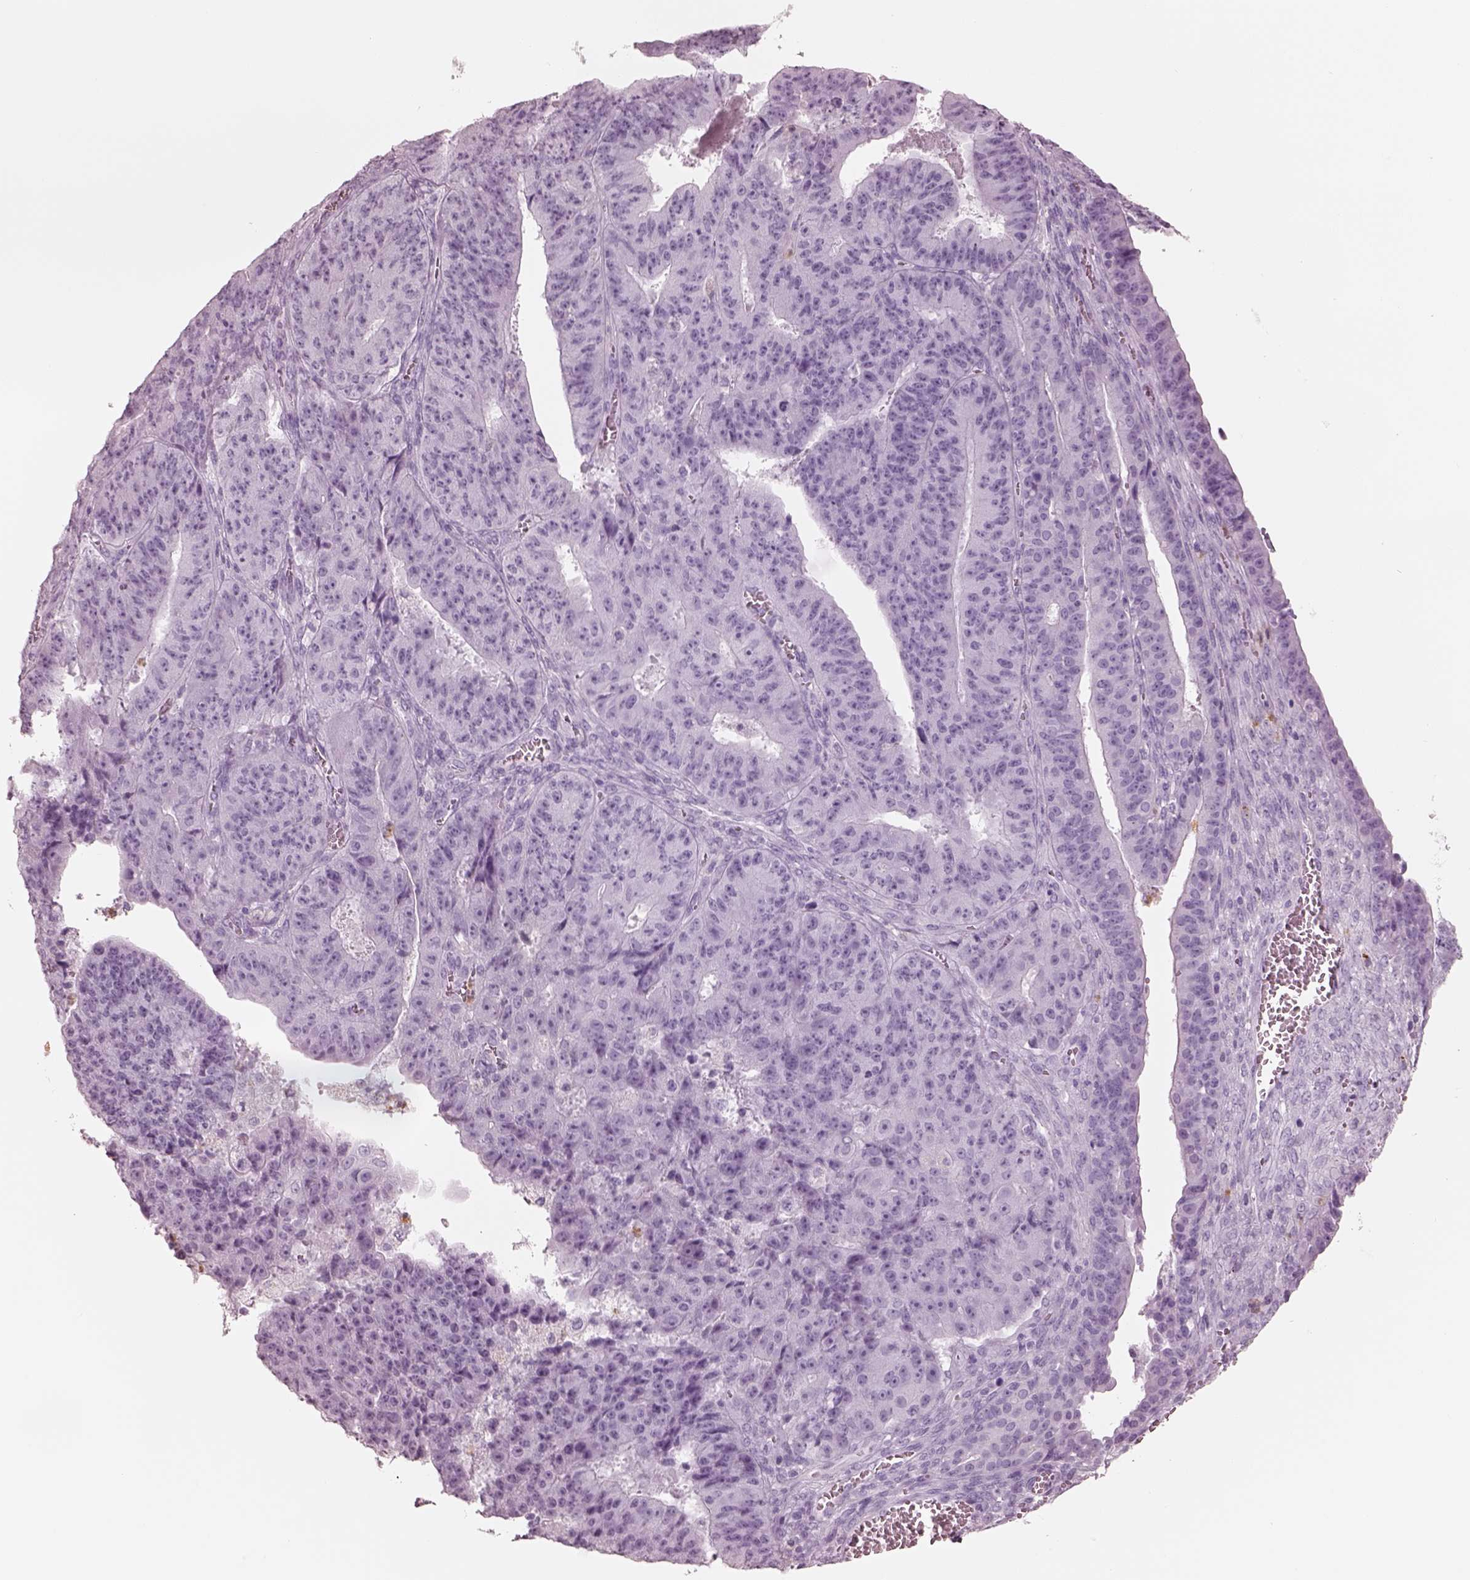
{"staining": {"intensity": "negative", "quantity": "none", "location": "none"}, "tissue": "ovarian cancer", "cell_type": "Tumor cells", "image_type": "cancer", "snomed": [{"axis": "morphology", "description": "Carcinoma, endometroid"}, {"axis": "topography", "description": "Ovary"}], "caption": "The IHC photomicrograph has no significant staining in tumor cells of ovarian endometroid carcinoma tissue. (IHC, brightfield microscopy, high magnification).", "gene": "ELANE", "patient": {"sex": "female", "age": 42}}